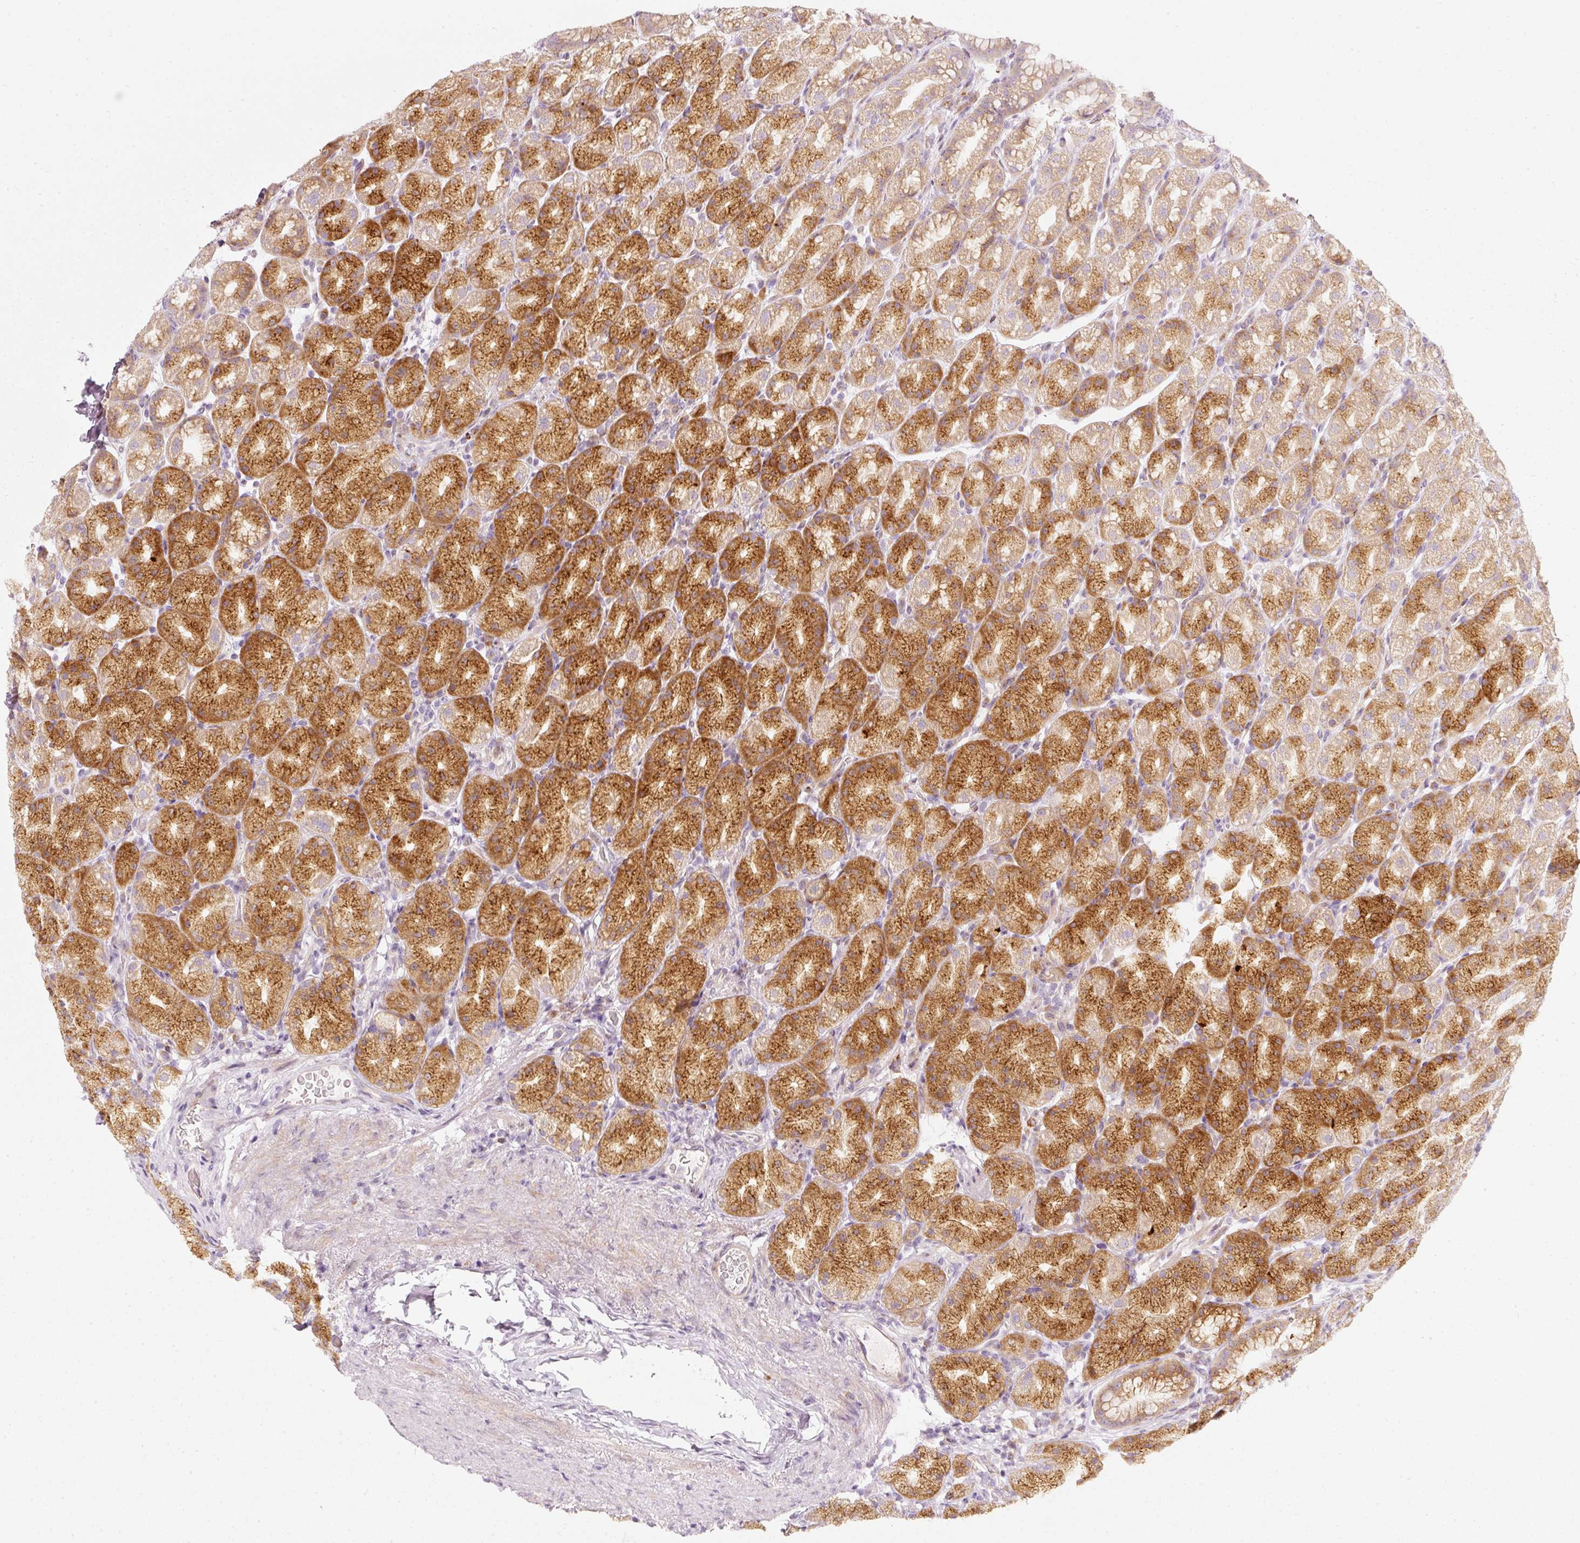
{"staining": {"intensity": "strong", "quantity": "25%-75%", "location": "cytoplasmic/membranous"}, "tissue": "stomach", "cell_type": "Glandular cells", "image_type": "normal", "snomed": [{"axis": "morphology", "description": "Normal tissue, NOS"}, {"axis": "topography", "description": "Stomach, upper"}, {"axis": "topography", "description": "Stomach"}], "caption": "A high-resolution micrograph shows immunohistochemistry (IHC) staining of benign stomach, which displays strong cytoplasmic/membranous staining in about 25%-75% of glandular cells. (DAB IHC with brightfield microscopy, high magnification).", "gene": "SLC20A1", "patient": {"sex": "male", "age": 68}}